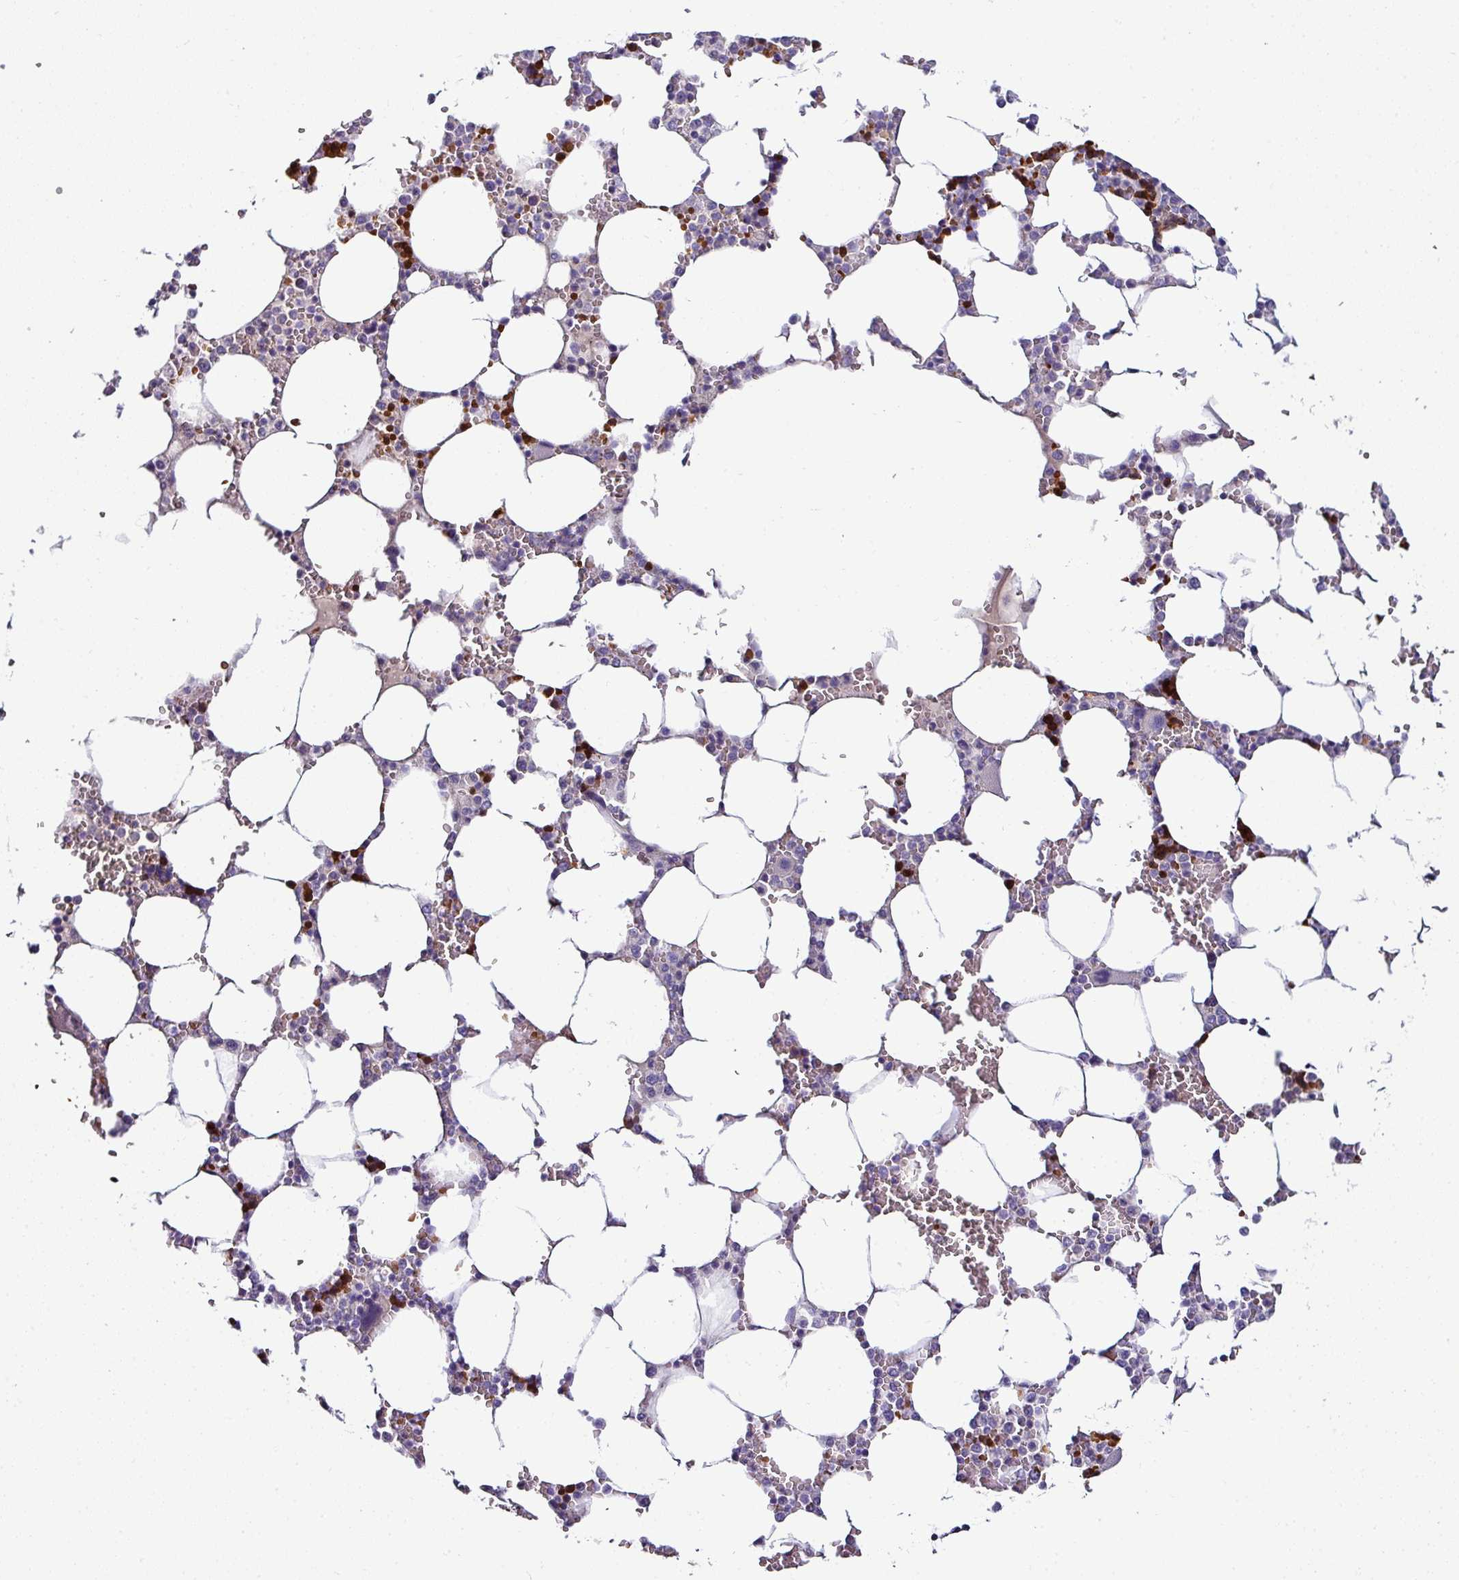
{"staining": {"intensity": "strong", "quantity": "<25%", "location": "cytoplasmic/membranous"}, "tissue": "bone marrow", "cell_type": "Hematopoietic cells", "image_type": "normal", "snomed": [{"axis": "morphology", "description": "Normal tissue, NOS"}, {"axis": "topography", "description": "Bone marrow"}], "caption": "Immunohistochemistry (IHC) of benign bone marrow reveals medium levels of strong cytoplasmic/membranous staining in about <25% of hematopoietic cells. (IHC, brightfield microscopy, high magnification).", "gene": "NAPSA", "patient": {"sex": "male", "age": 64}}